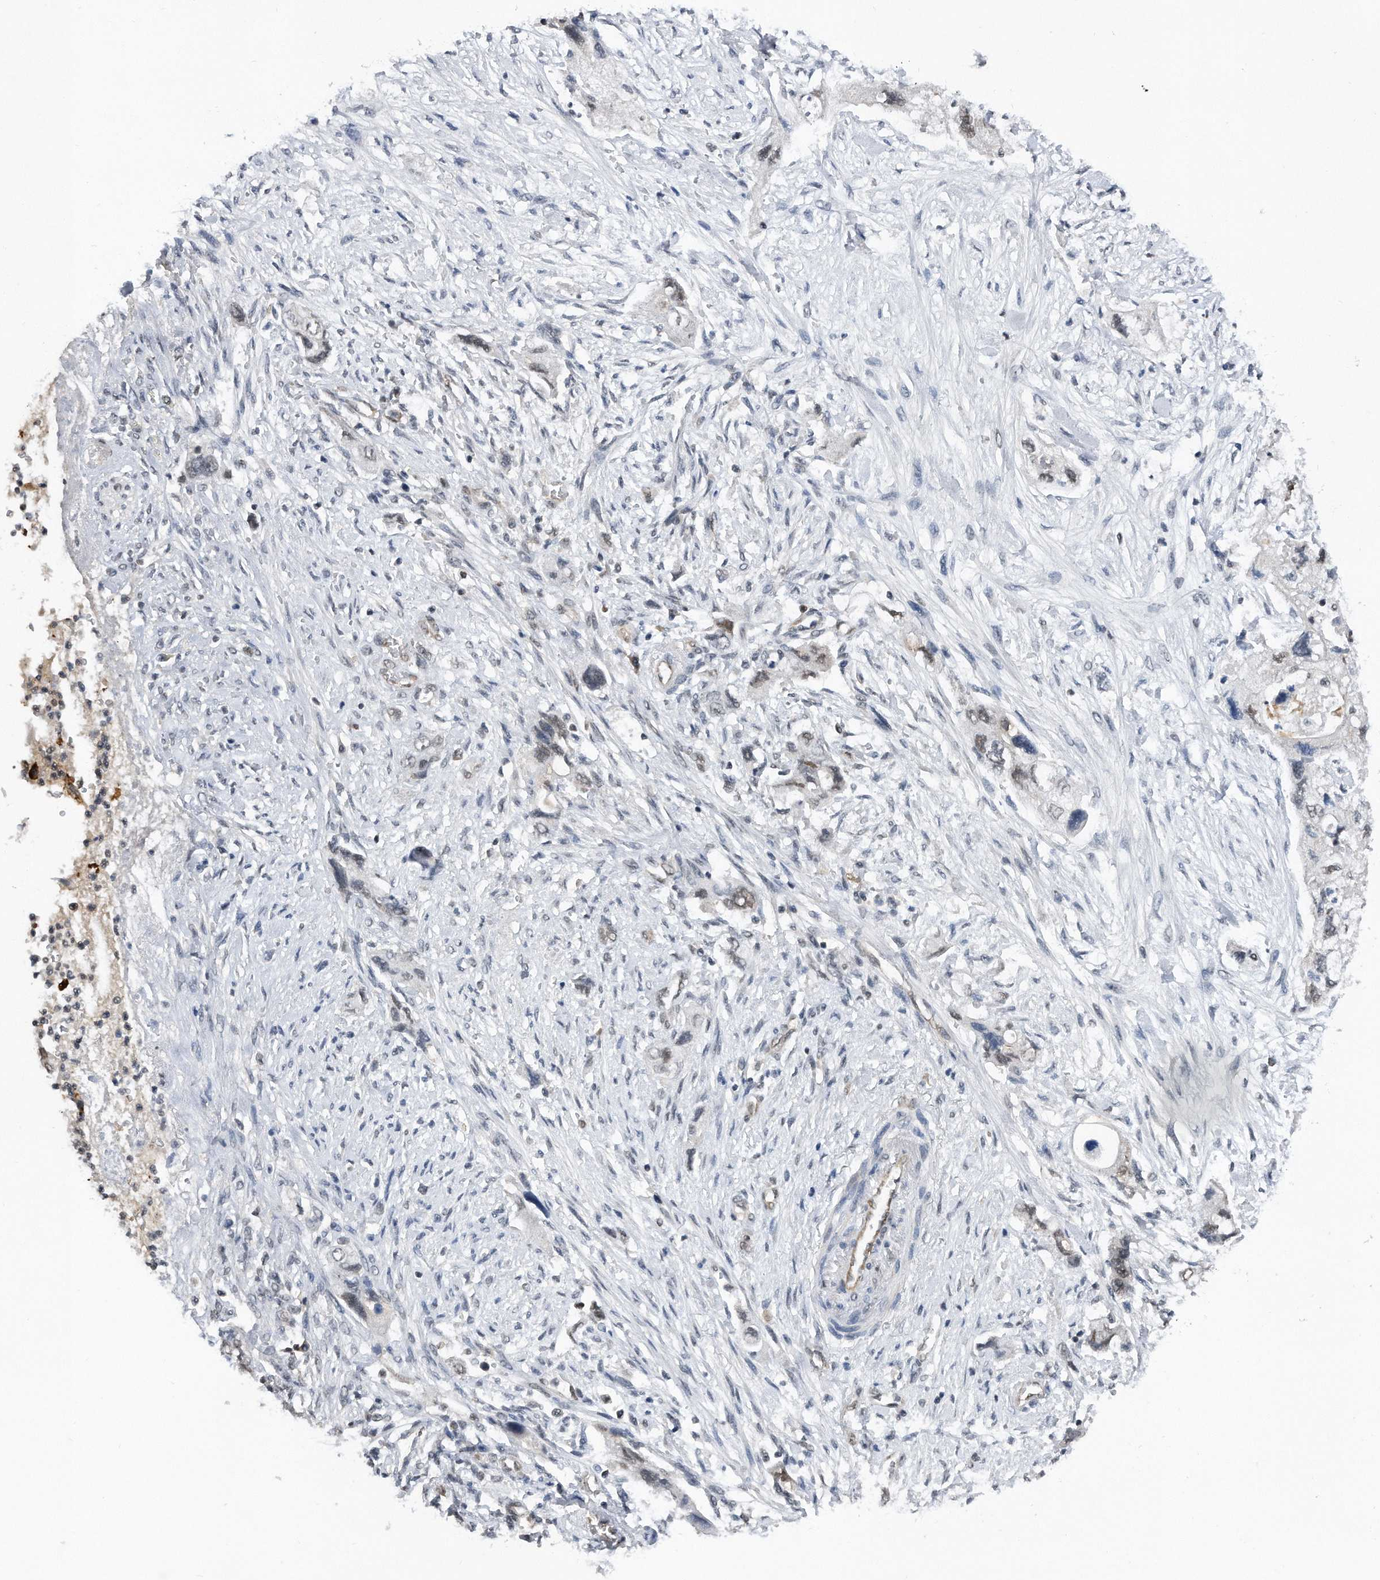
{"staining": {"intensity": "negative", "quantity": "none", "location": "none"}, "tissue": "pancreatic cancer", "cell_type": "Tumor cells", "image_type": "cancer", "snomed": [{"axis": "morphology", "description": "Adenocarcinoma, NOS"}, {"axis": "topography", "description": "Pancreas"}], "caption": "Image shows no protein expression in tumor cells of pancreatic cancer (adenocarcinoma) tissue.", "gene": "TP53INP1", "patient": {"sex": "female", "age": 73}}